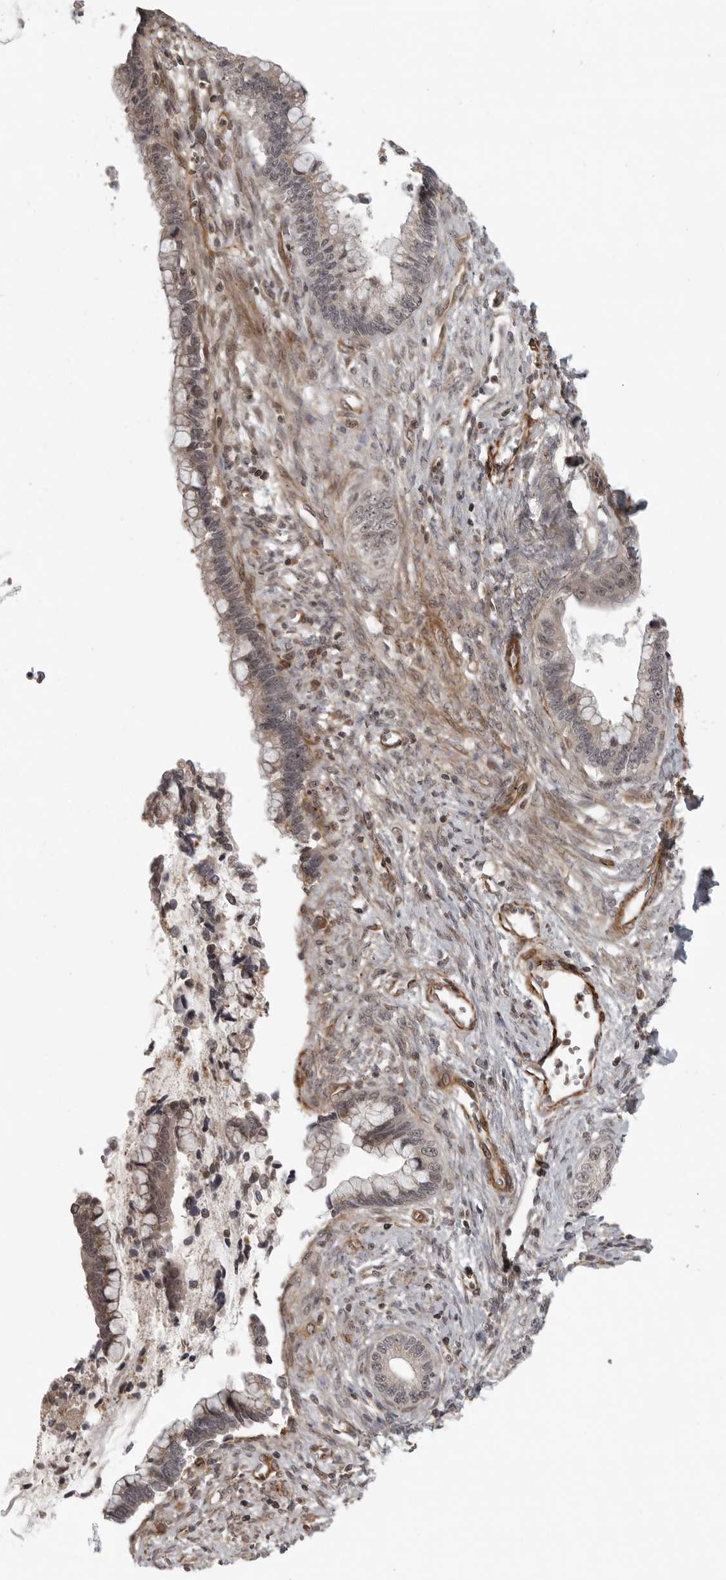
{"staining": {"intensity": "weak", "quantity": ">75%", "location": "cytoplasmic/membranous,nuclear"}, "tissue": "cervical cancer", "cell_type": "Tumor cells", "image_type": "cancer", "snomed": [{"axis": "morphology", "description": "Adenocarcinoma, NOS"}, {"axis": "topography", "description": "Cervix"}], "caption": "Immunohistochemistry image of neoplastic tissue: human adenocarcinoma (cervical) stained using IHC demonstrates low levels of weak protein expression localized specifically in the cytoplasmic/membranous and nuclear of tumor cells, appearing as a cytoplasmic/membranous and nuclear brown color.", "gene": "TUT4", "patient": {"sex": "female", "age": 44}}